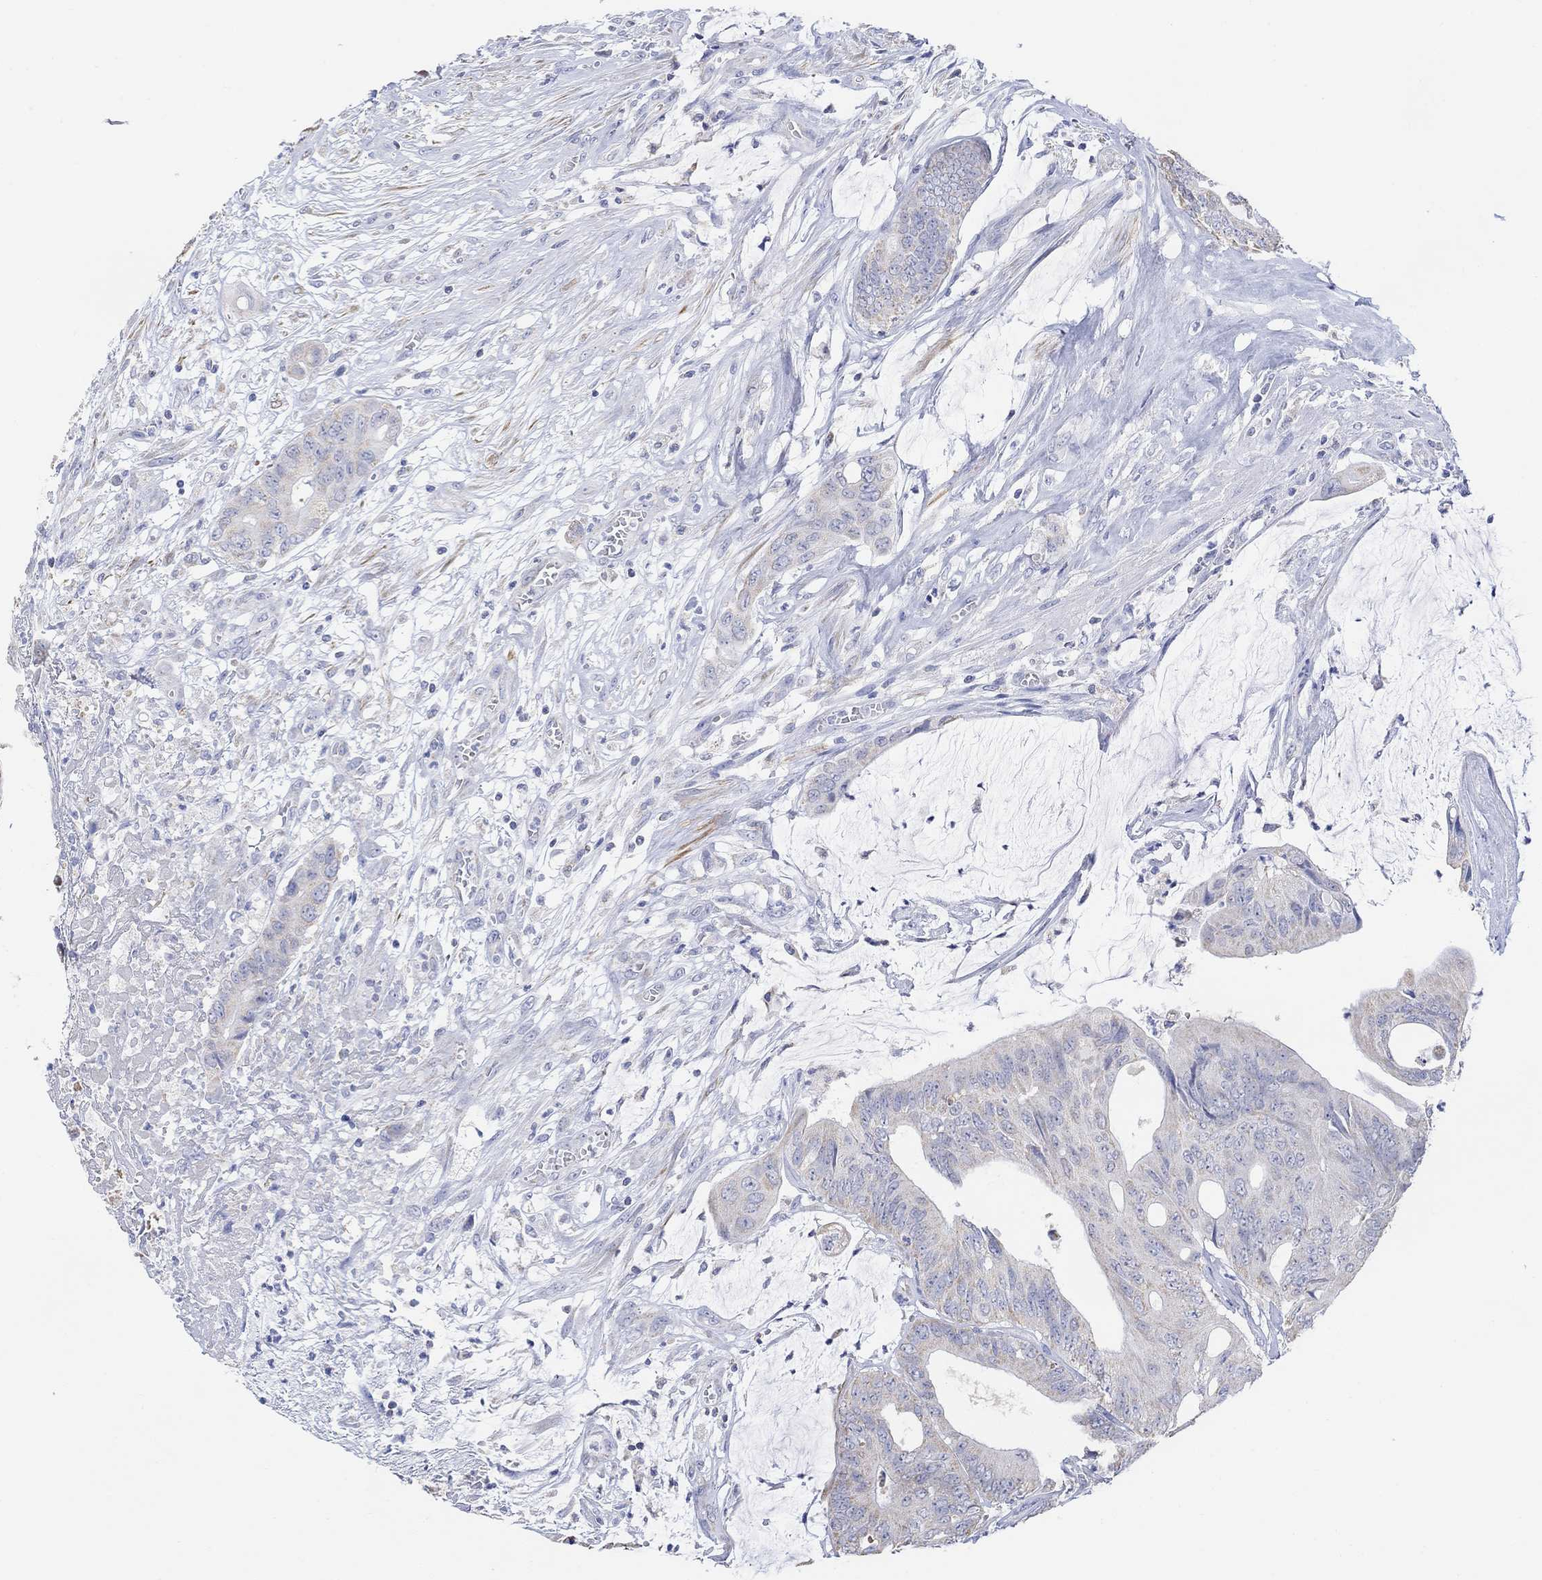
{"staining": {"intensity": "negative", "quantity": "none", "location": "none"}, "tissue": "colorectal cancer", "cell_type": "Tumor cells", "image_type": "cancer", "snomed": [{"axis": "morphology", "description": "Normal tissue, NOS"}, {"axis": "morphology", "description": "Adenocarcinoma, NOS"}, {"axis": "topography", "description": "Colon"}], "caption": "The image exhibits no significant positivity in tumor cells of colorectal cancer (adenocarcinoma). (Brightfield microscopy of DAB immunohistochemistry at high magnification).", "gene": "SYT12", "patient": {"sex": "male", "age": 65}}